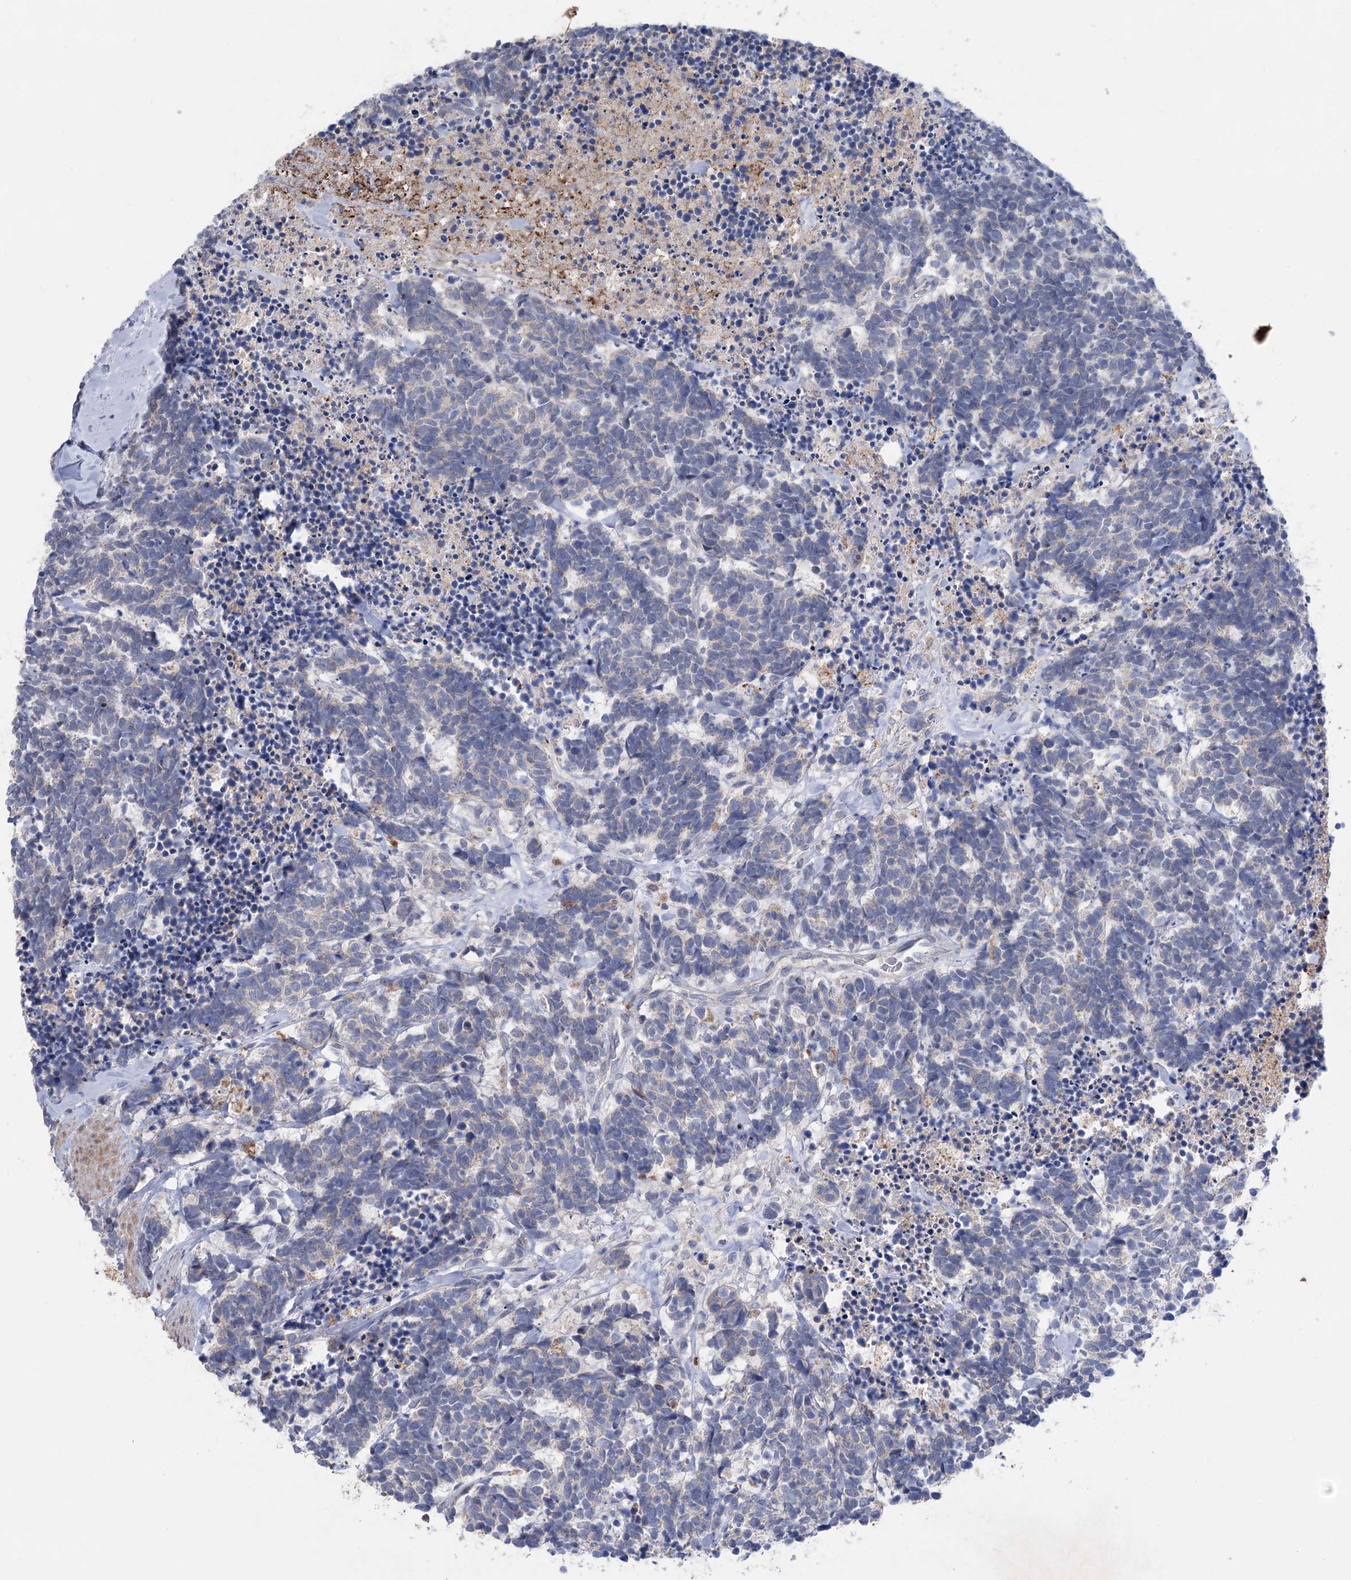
{"staining": {"intensity": "negative", "quantity": "none", "location": "none"}, "tissue": "carcinoid", "cell_type": "Tumor cells", "image_type": "cancer", "snomed": [{"axis": "morphology", "description": "Carcinoma, NOS"}, {"axis": "morphology", "description": "Carcinoid, malignant, NOS"}, {"axis": "topography", "description": "Urinary bladder"}], "caption": "Human carcinoid stained for a protein using immunohistochemistry (IHC) reveals no staining in tumor cells.", "gene": "MTCH2", "patient": {"sex": "male", "age": 57}}